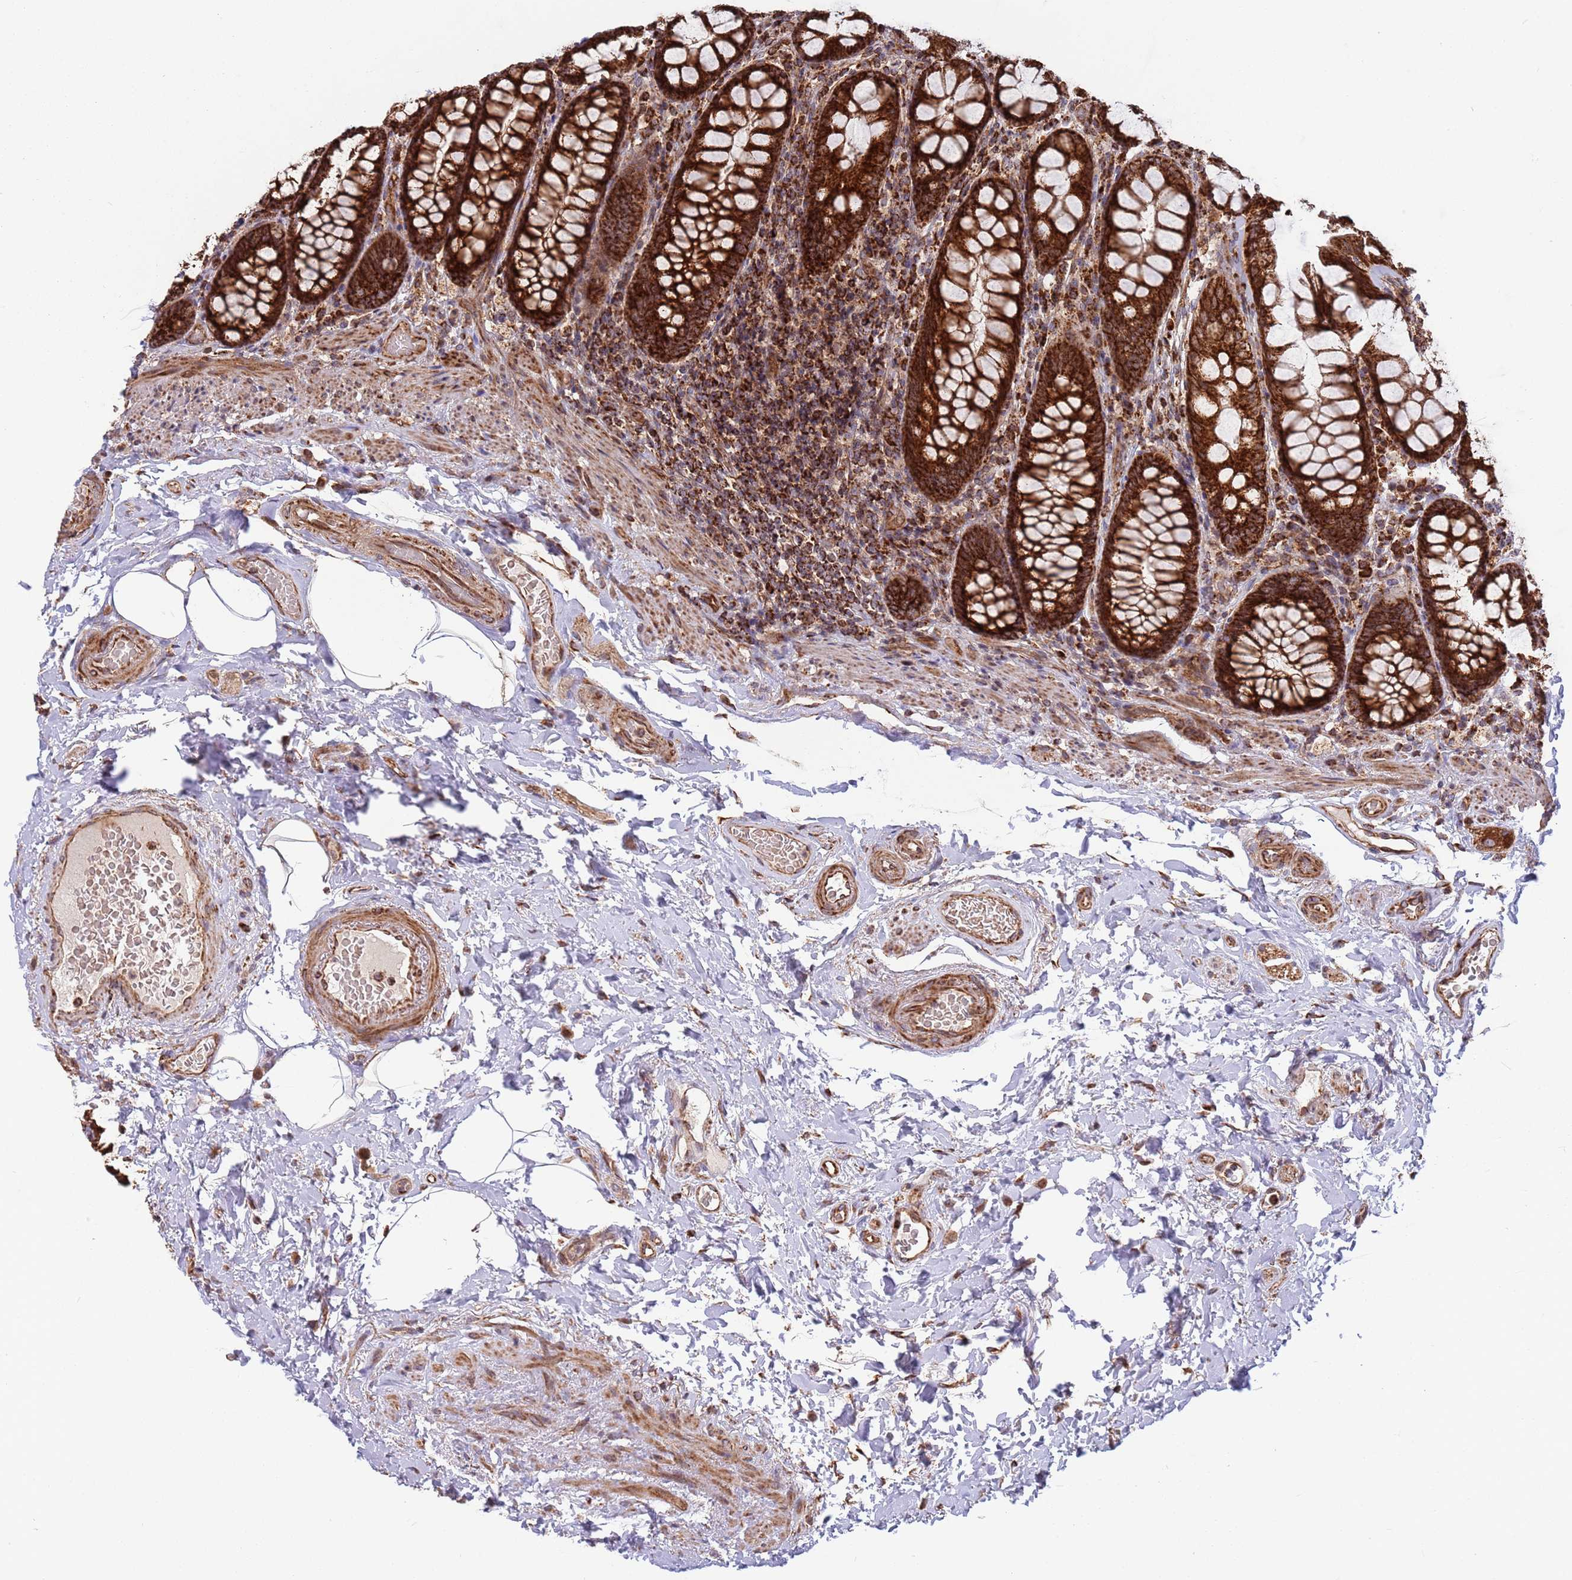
{"staining": {"intensity": "strong", "quantity": ">75%", "location": "cytoplasmic/membranous"}, "tissue": "rectum", "cell_type": "Glandular cells", "image_type": "normal", "snomed": [{"axis": "morphology", "description": "Normal tissue, NOS"}, {"axis": "topography", "description": "Rectum"}], "caption": "Protein analysis of unremarkable rectum displays strong cytoplasmic/membranous positivity in about >75% of glandular cells. (brown staining indicates protein expression, while blue staining denotes nuclei).", "gene": "ATP5PD", "patient": {"sex": "male", "age": 83}}